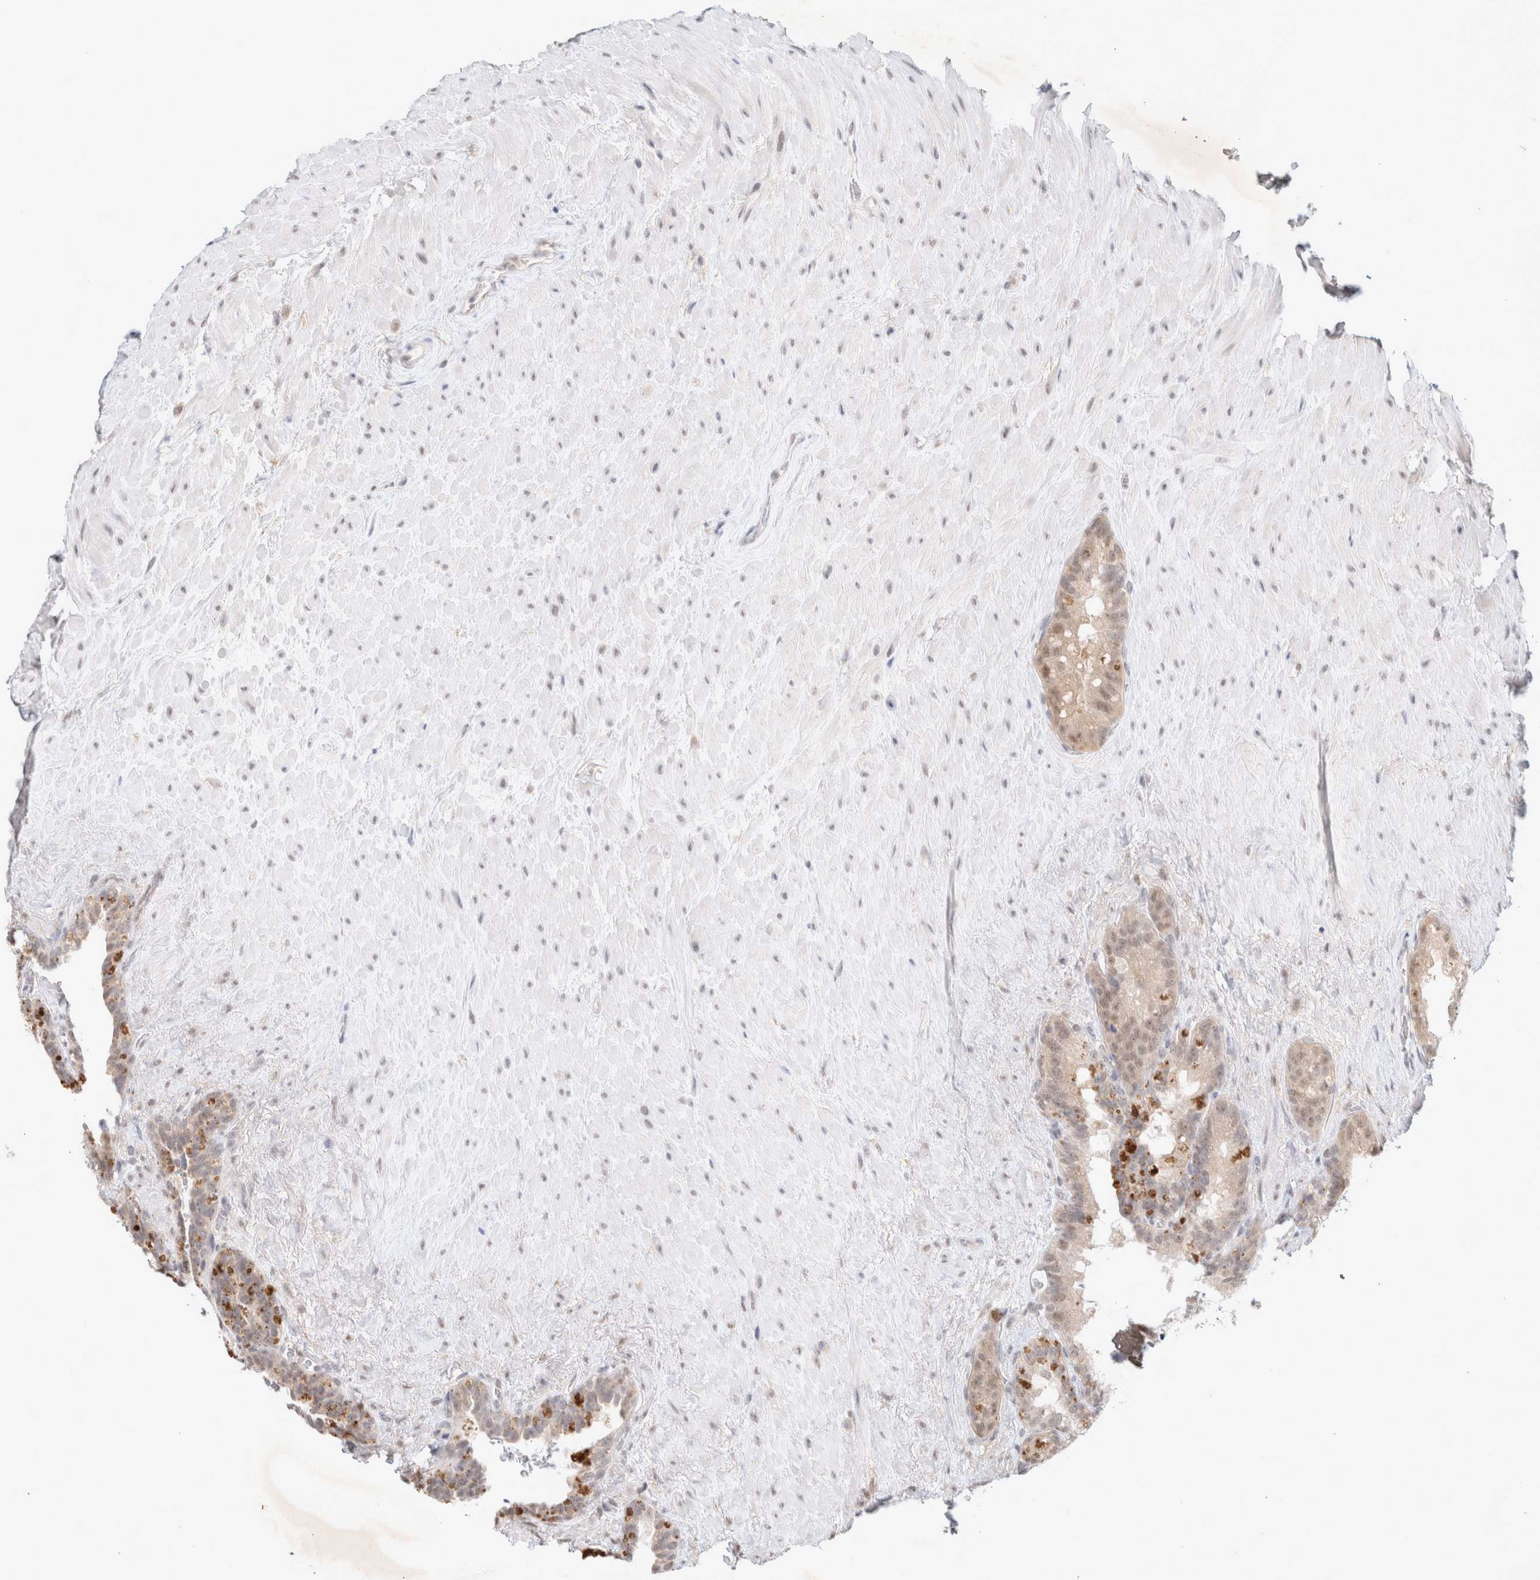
{"staining": {"intensity": "weak", "quantity": "<25%", "location": "cytoplasmic/membranous,nuclear"}, "tissue": "seminal vesicle", "cell_type": "Glandular cells", "image_type": "normal", "snomed": [{"axis": "morphology", "description": "Normal tissue, NOS"}, {"axis": "topography", "description": "Seminal veicle"}], "caption": "Photomicrograph shows no protein positivity in glandular cells of benign seminal vesicle.", "gene": "FBXO42", "patient": {"sex": "male", "age": 80}}